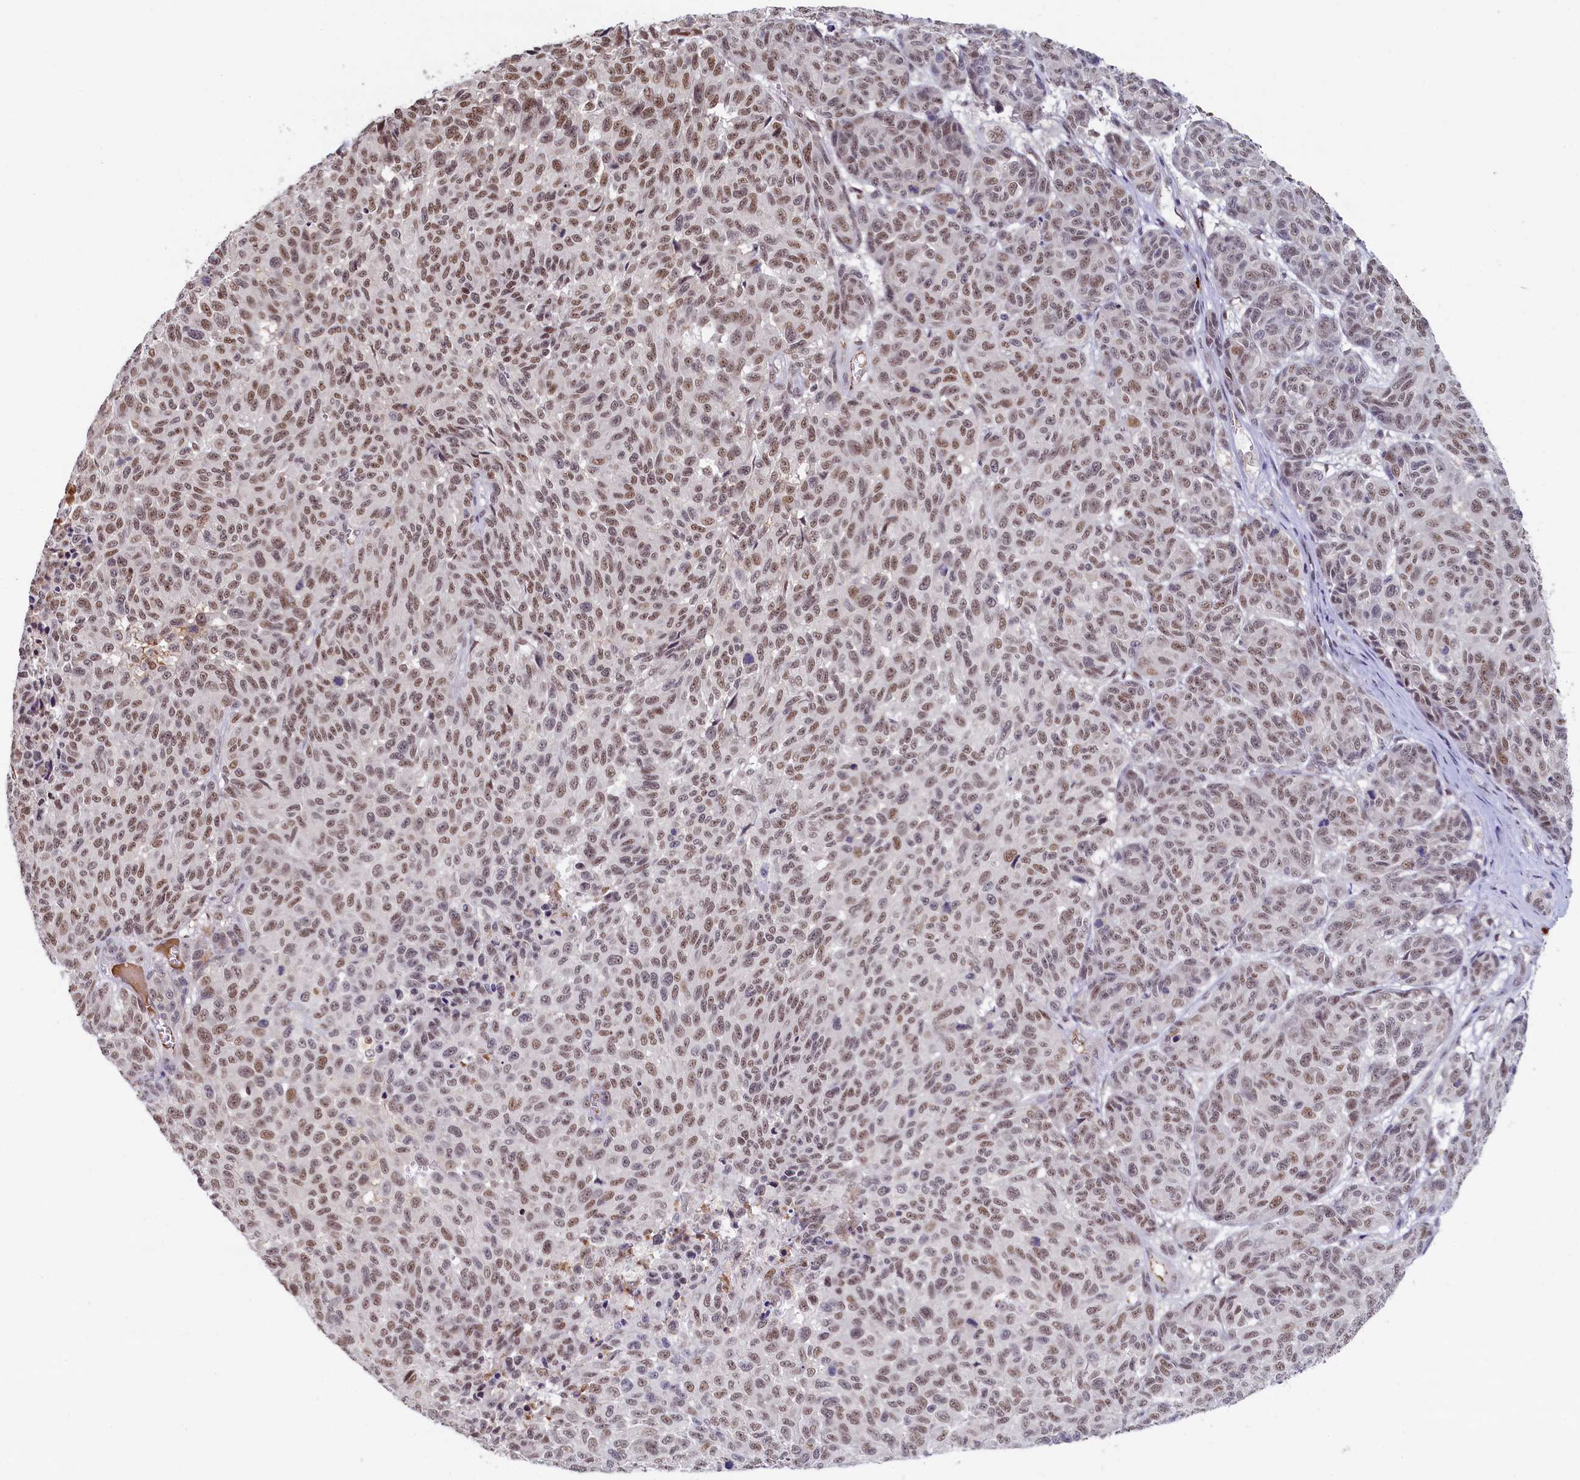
{"staining": {"intensity": "moderate", "quantity": ">75%", "location": "nuclear"}, "tissue": "melanoma", "cell_type": "Tumor cells", "image_type": "cancer", "snomed": [{"axis": "morphology", "description": "Malignant melanoma, NOS"}, {"axis": "topography", "description": "Skin"}], "caption": "A medium amount of moderate nuclear staining is identified in approximately >75% of tumor cells in malignant melanoma tissue.", "gene": "INTS14", "patient": {"sex": "male", "age": 49}}